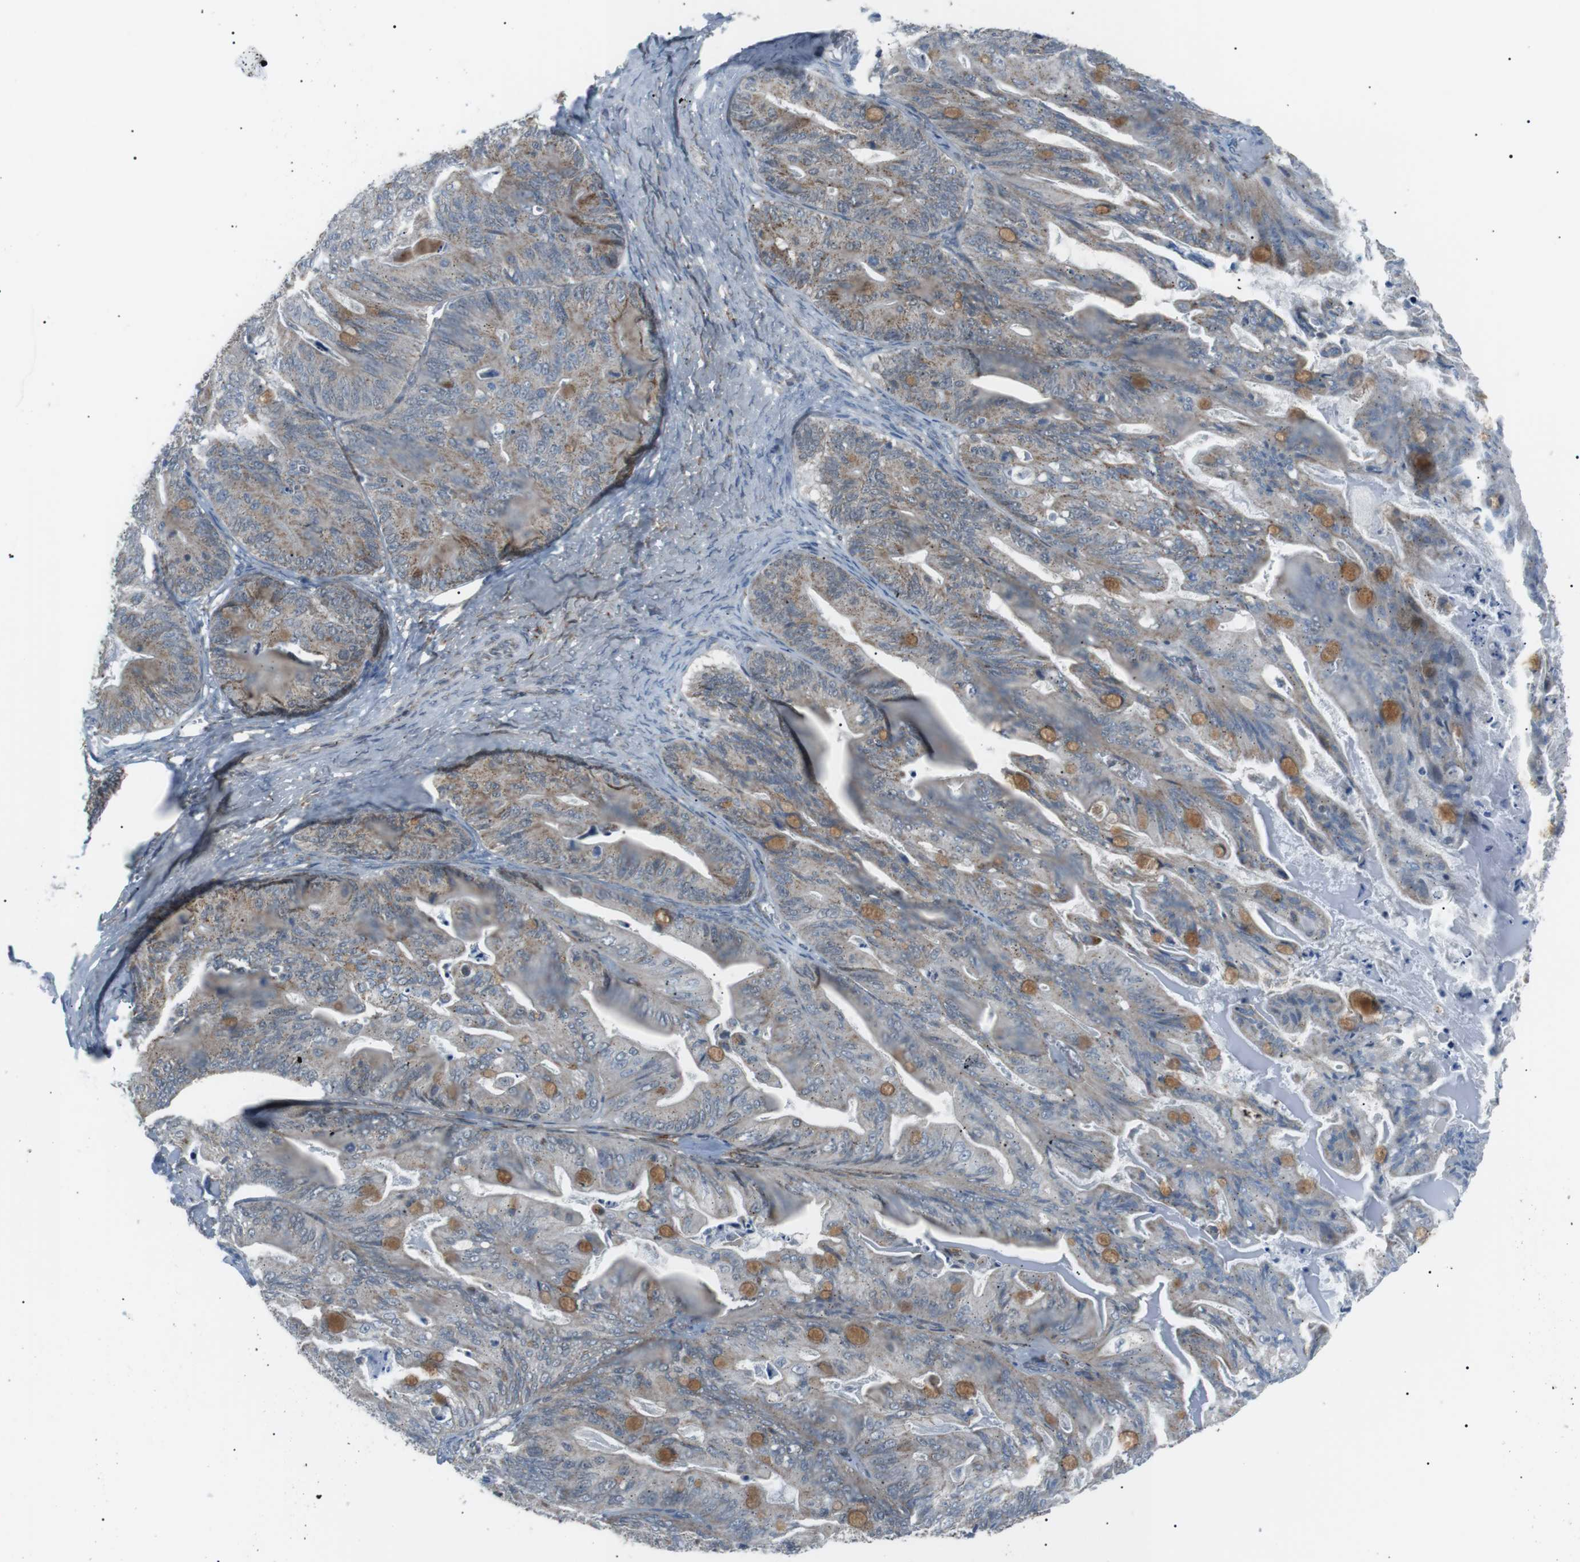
{"staining": {"intensity": "moderate", "quantity": "25%-75%", "location": "cytoplasmic/membranous"}, "tissue": "ovarian cancer", "cell_type": "Tumor cells", "image_type": "cancer", "snomed": [{"axis": "morphology", "description": "Cystadenocarcinoma, mucinous, NOS"}, {"axis": "topography", "description": "Ovary"}], "caption": "Ovarian mucinous cystadenocarcinoma stained for a protein demonstrates moderate cytoplasmic/membranous positivity in tumor cells.", "gene": "ARID5B", "patient": {"sex": "female", "age": 37}}